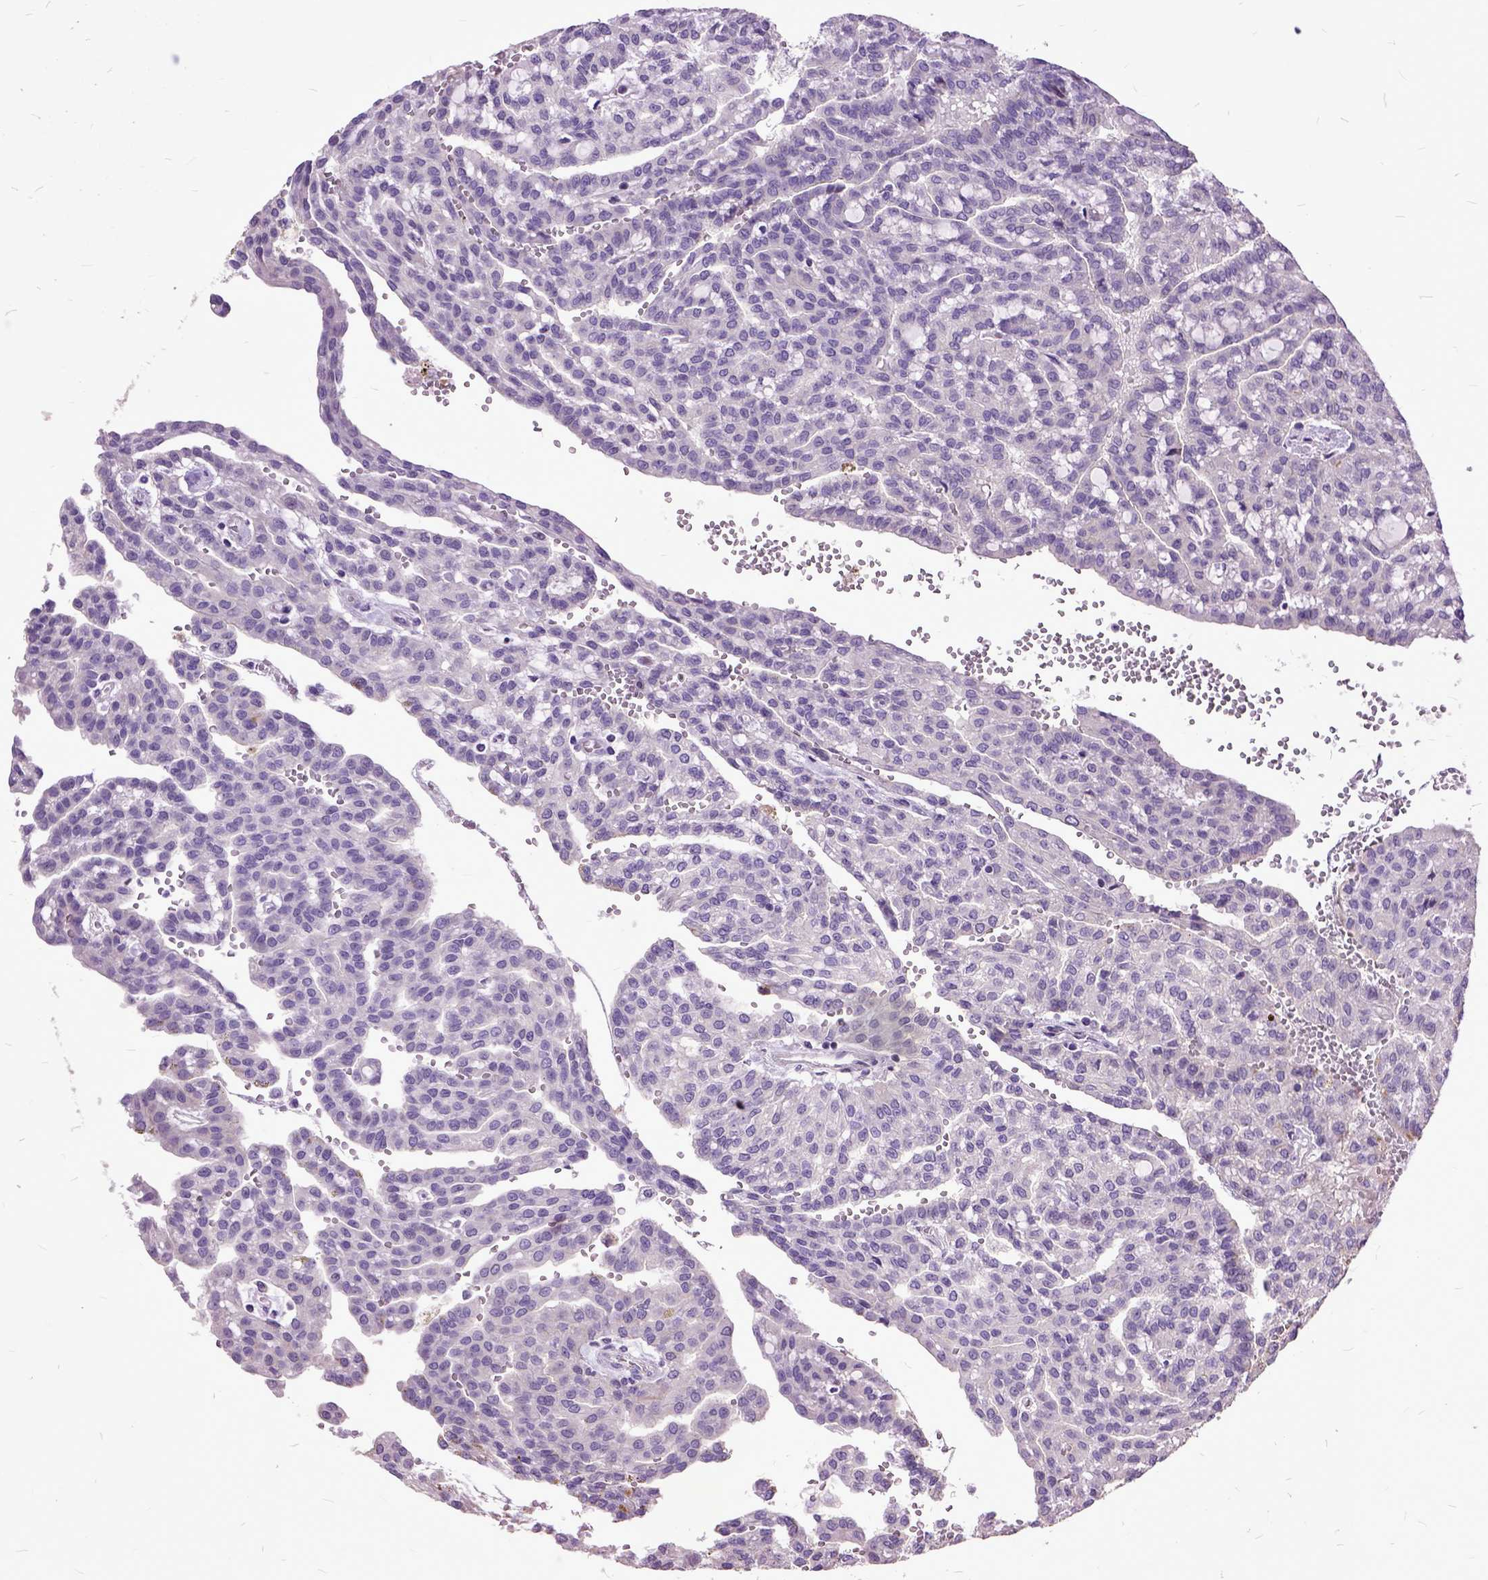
{"staining": {"intensity": "negative", "quantity": "none", "location": "none"}, "tissue": "renal cancer", "cell_type": "Tumor cells", "image_type": "cancer", "snomed": [{"axis": "morphology", "description": "Adenocarcinoma, NOS"}, {"axis": "topography", "description": "Kidney"}], "caption": "A photomicrograph of renal cancer (adenocarcinoma) stained for a protein displays no brown staining in tumor cells.", "gene": "AREG", "patient": {"sex": "male", "age": 63}}